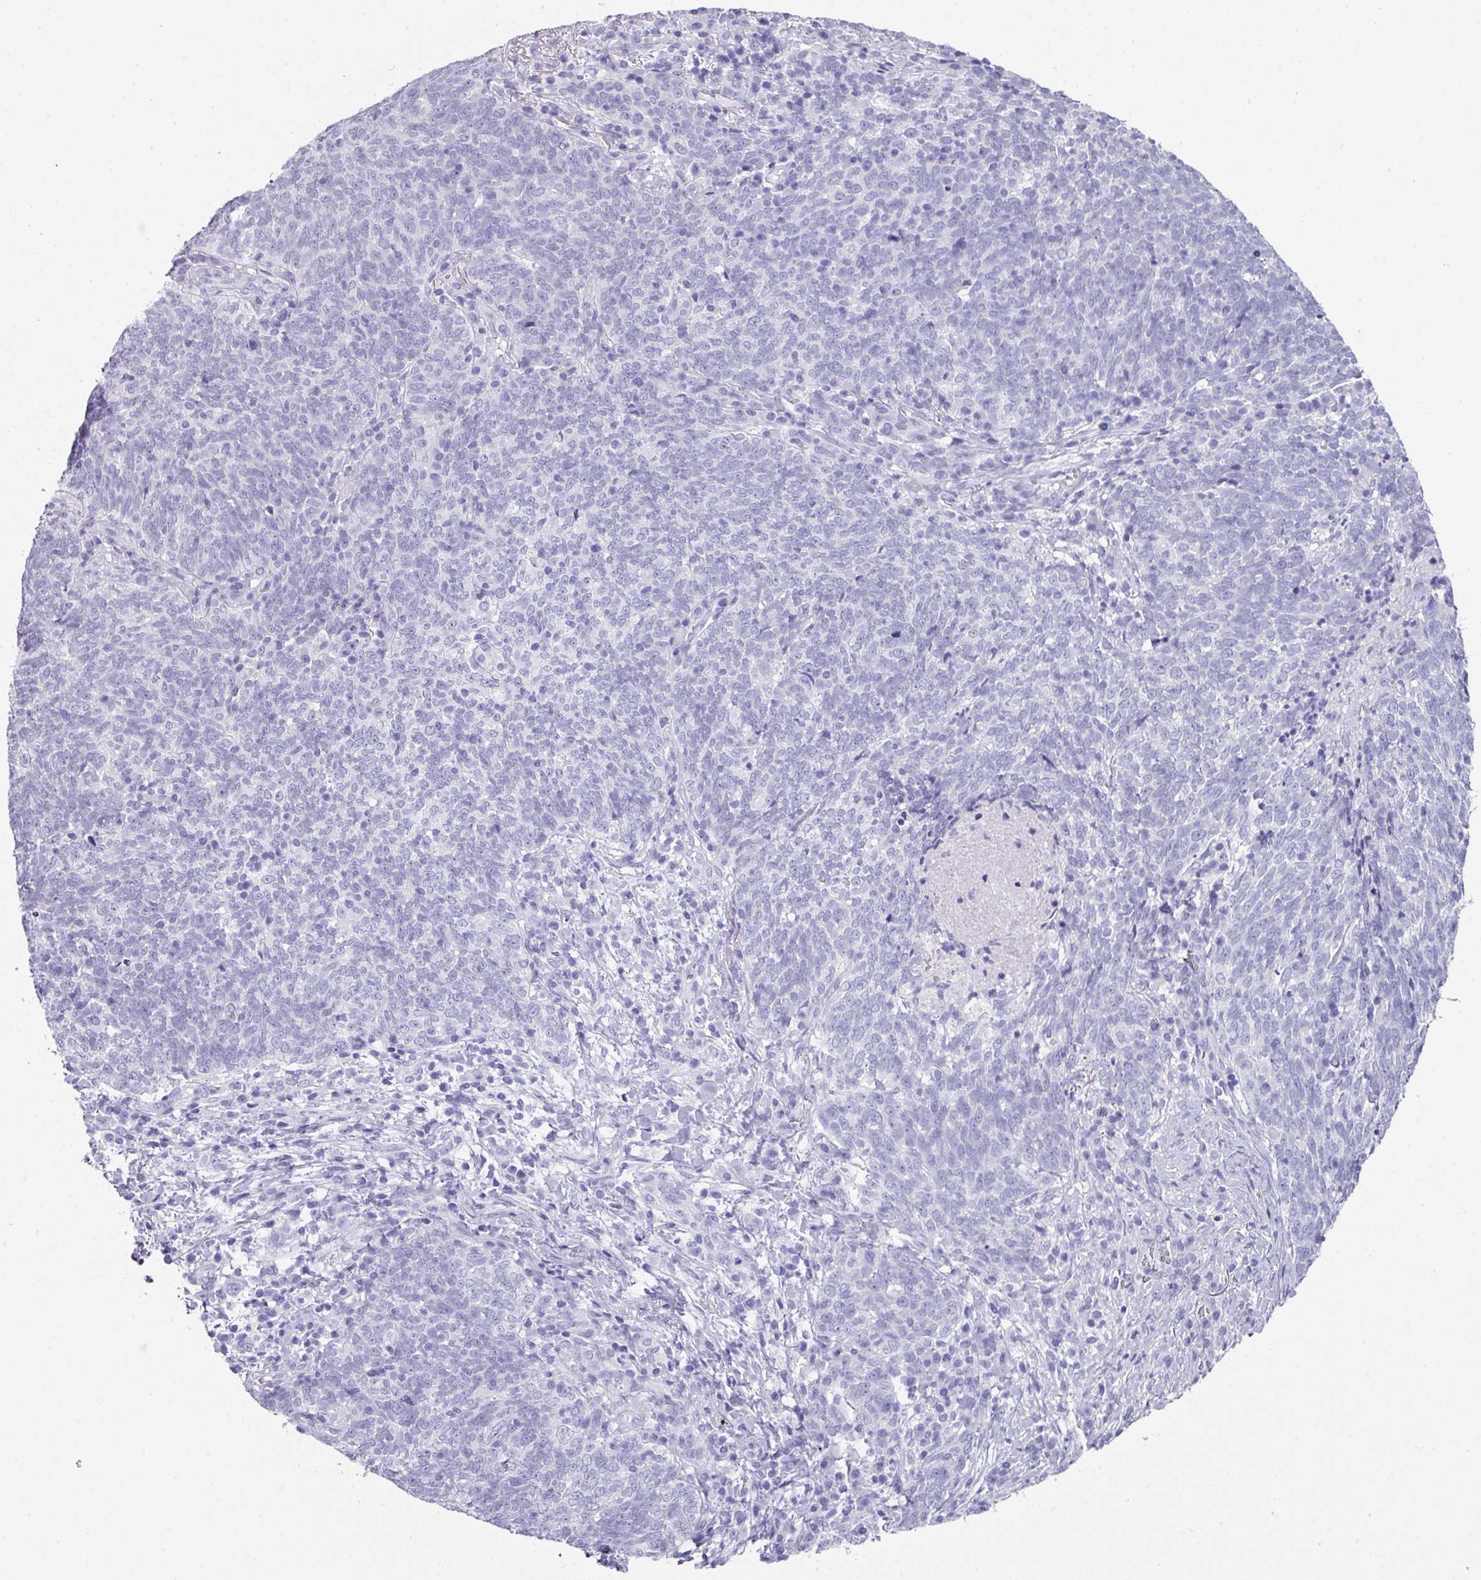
{"staining": {"intensity": "negative", "quantity": "none", "location": "none"}, "tissue": "lung cancer", "cell_type": "Tumor cells", "image_type": "cancer", "snomed": [{"axis": "morphology", "description": "Squamous cell carcinoma, NOS"}, {"axis": "topography", "description": "Lung"}], "caption": "IHC of human lung squamous cell carcinoma displays no staining in tumor cells.", "gene": "PEX10", "patient": {"sex": "female", "age": 72}}